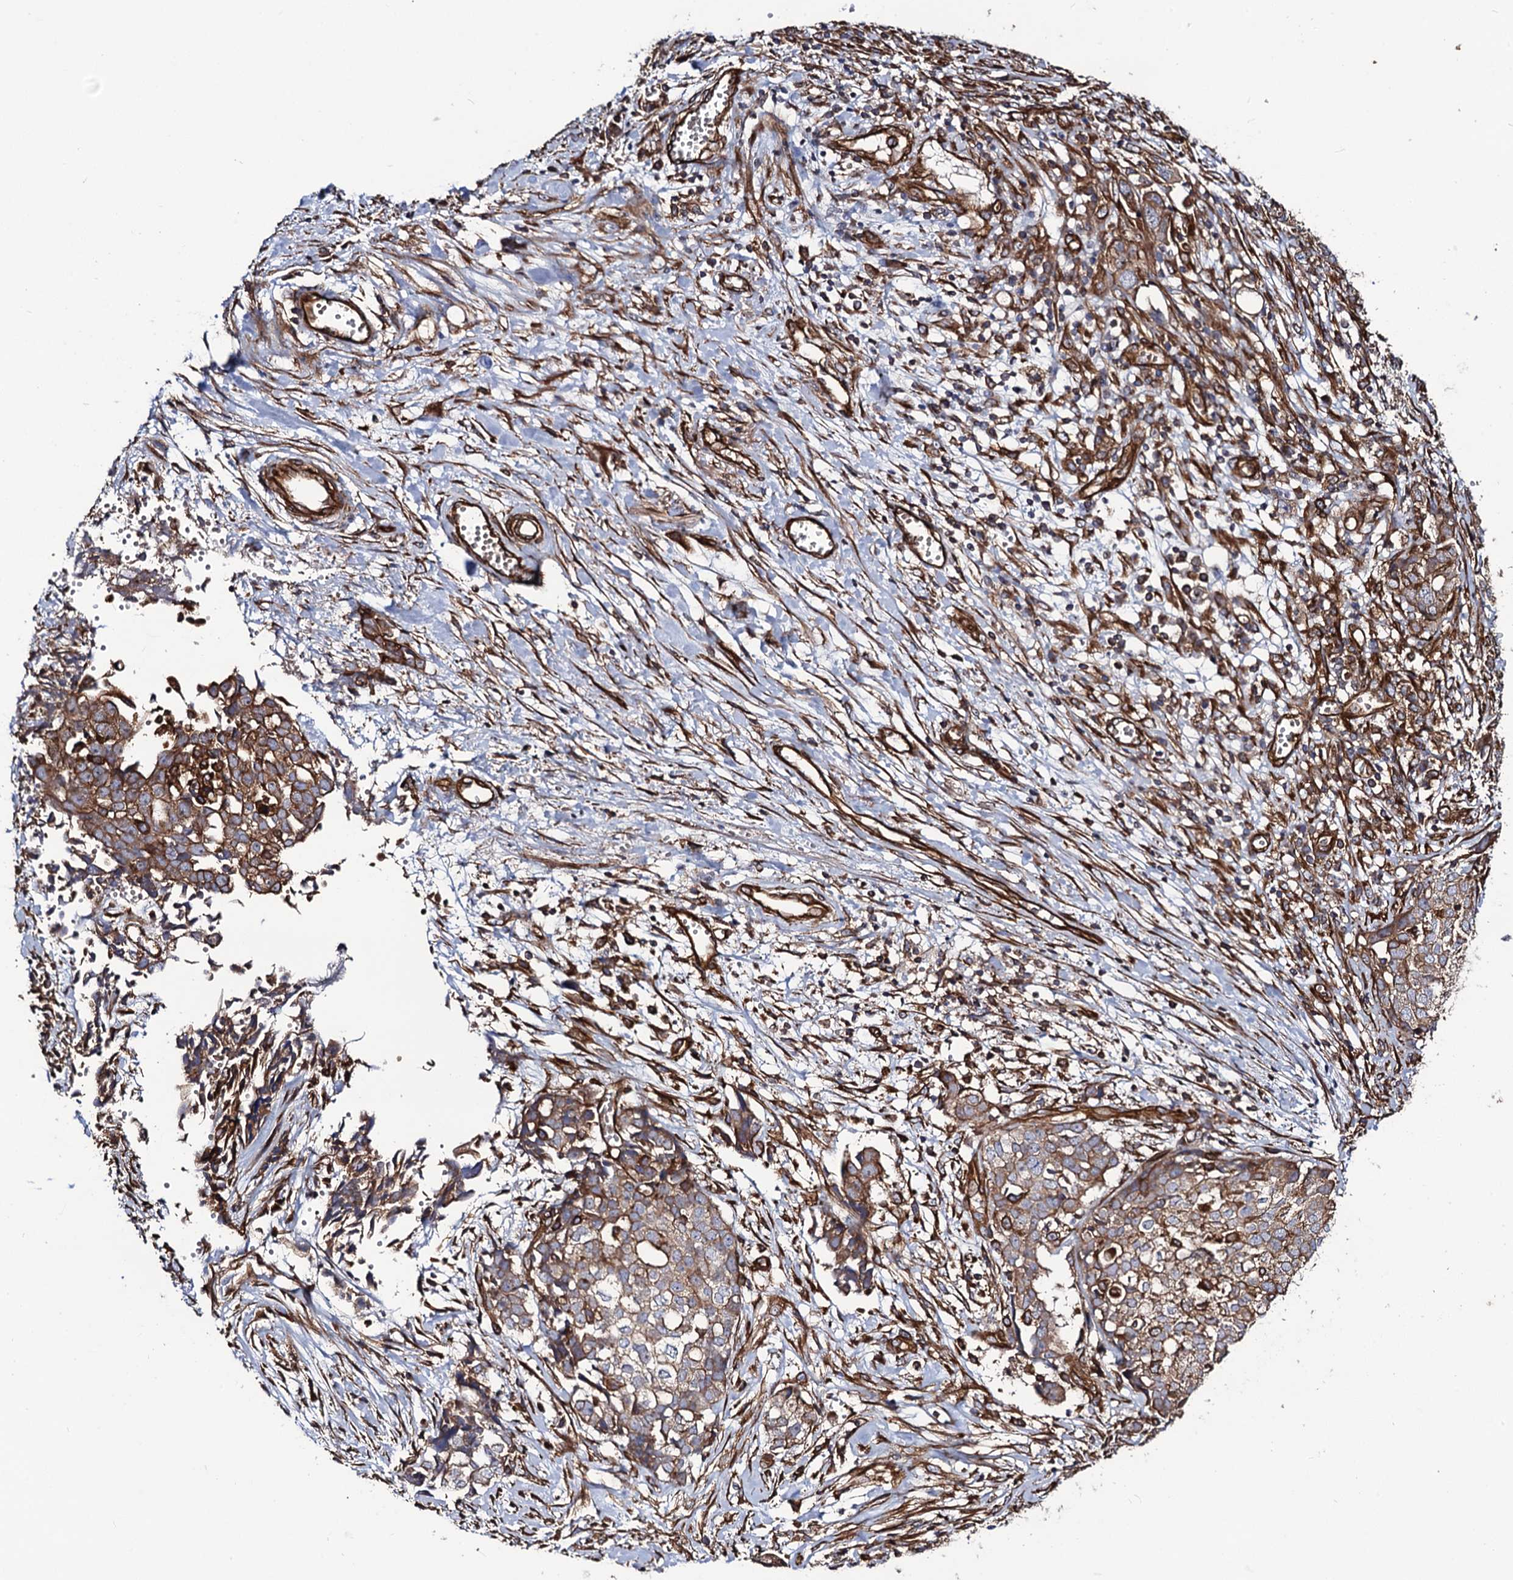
{"staining": {"intensity": "strong", "quantity": ">75%", "location": "cytoplasmic/membranous"}, "tissue": "ovarian cancer", "cell_type": "Tumor cells", "image_type": "cancer", "snomed": [{"axis": "morphology", "description": "Cystadenocarcinoma, serous, NOS"}, {"axis": "topography", "description": "Soft tissue"}, {"axis": "topography", "description": "Ovary"}], "caption": "Ovarian cancer tissue shows strong cytoplasmic/membranous positivity in approximately >75% of tumor cells (brown staining indicates protein expression, while blue staining denotes nuclei).", "gene": "CIP2A", "patient": {"sex": "female", "age": 57}}